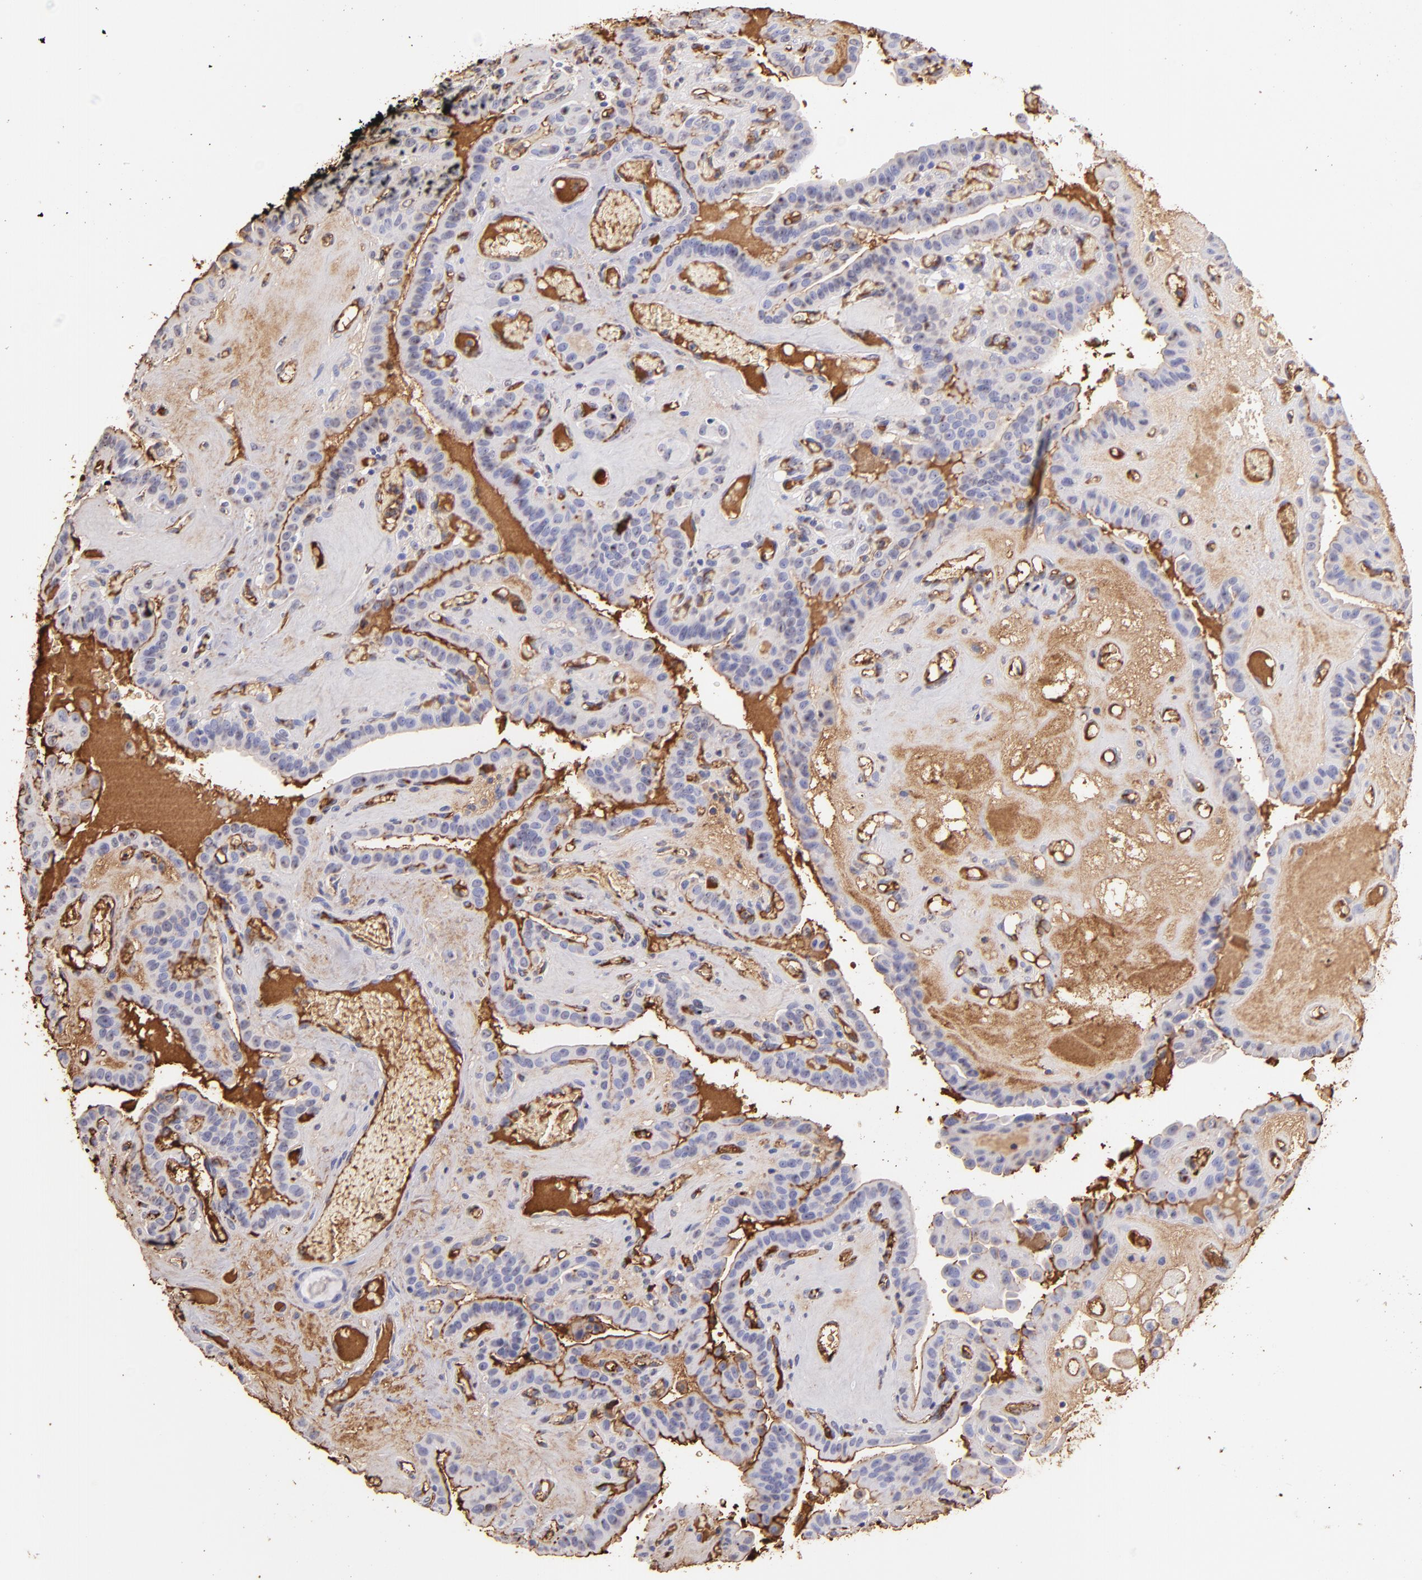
{"staining": {"intensity": "weak", "quantity": "<25%", "location": "cytoplasmic/membranous"}, "tissue": "thyroid cancer", "cell_type": "Tumor cells", "image_type": "cancer", "snomed": [{"axis": "morphology", "description": "Papillary adenocarcinoma, NOS"}, {"axis": "topography", "description": "Thyroid gland"}], "caption": "Immunohistochemistry (IHC) photomicrograph of neoplastic tissue: thyroid papillary adenocarcinoma stained with DAB reveals no significant protein positivity in tumor cells.", "gene": "FGB", "patient": {"sex": "male", "age": 87}}